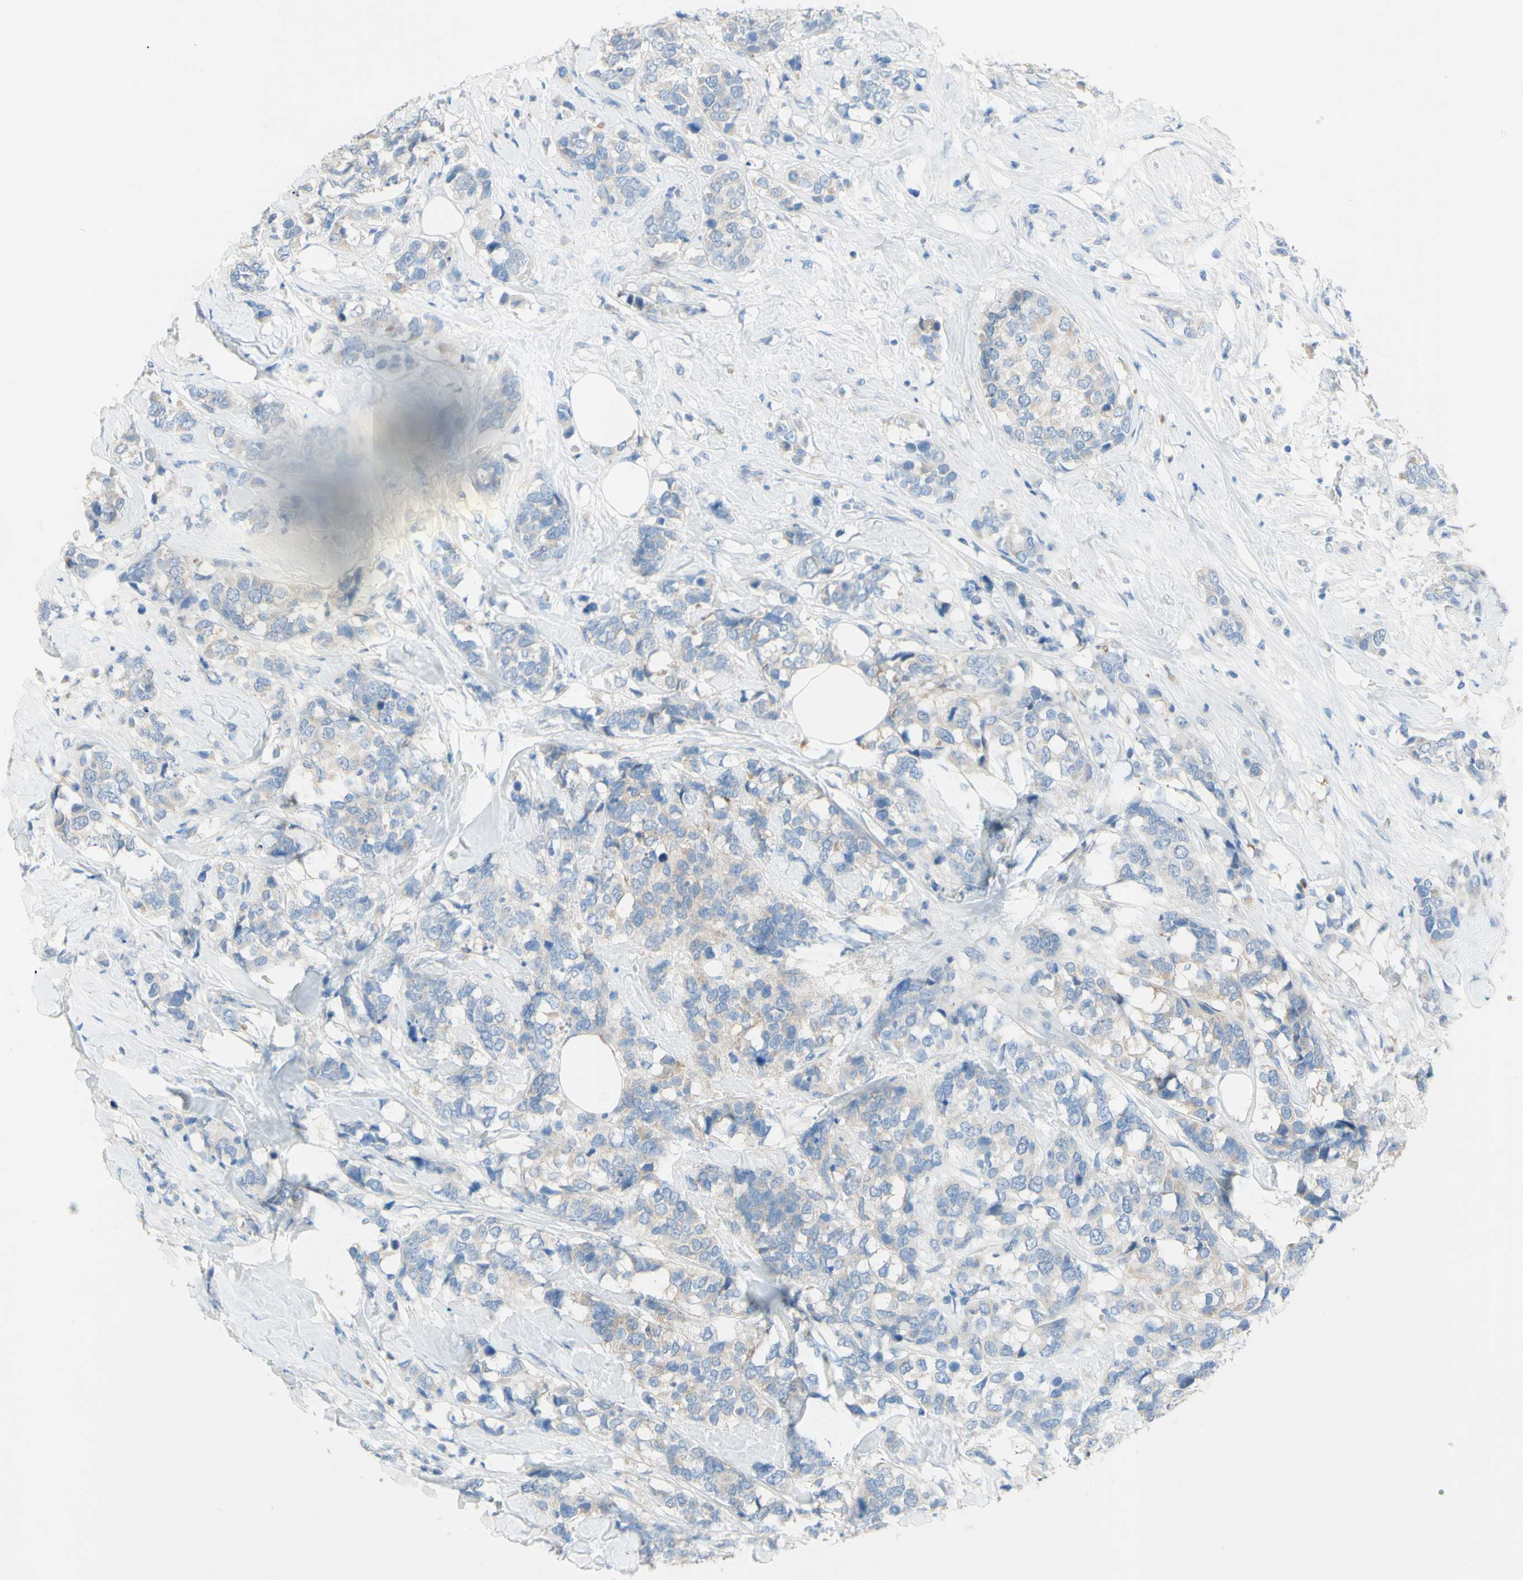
{"staining": {"intensity": "negative", "quantity": "none", "location": "none"}, "tissue": "breast cancer", "cell_type": "Tumor cells", "image_type": "cancer", "snomed": [{"axis": "morphology", "description": "Lobular carcinoma"}, {"axis": "topography", "description": "Breast"}], "caption": "IHC of breast cancer (lobular carcinoma) displays no expression in tumor cells. (DAB (3,3'-diaminobenzidine) immunohistochemistry, high magnification).", "gene": "ACADL", "patient": {"sex": "female", "age": 59}}